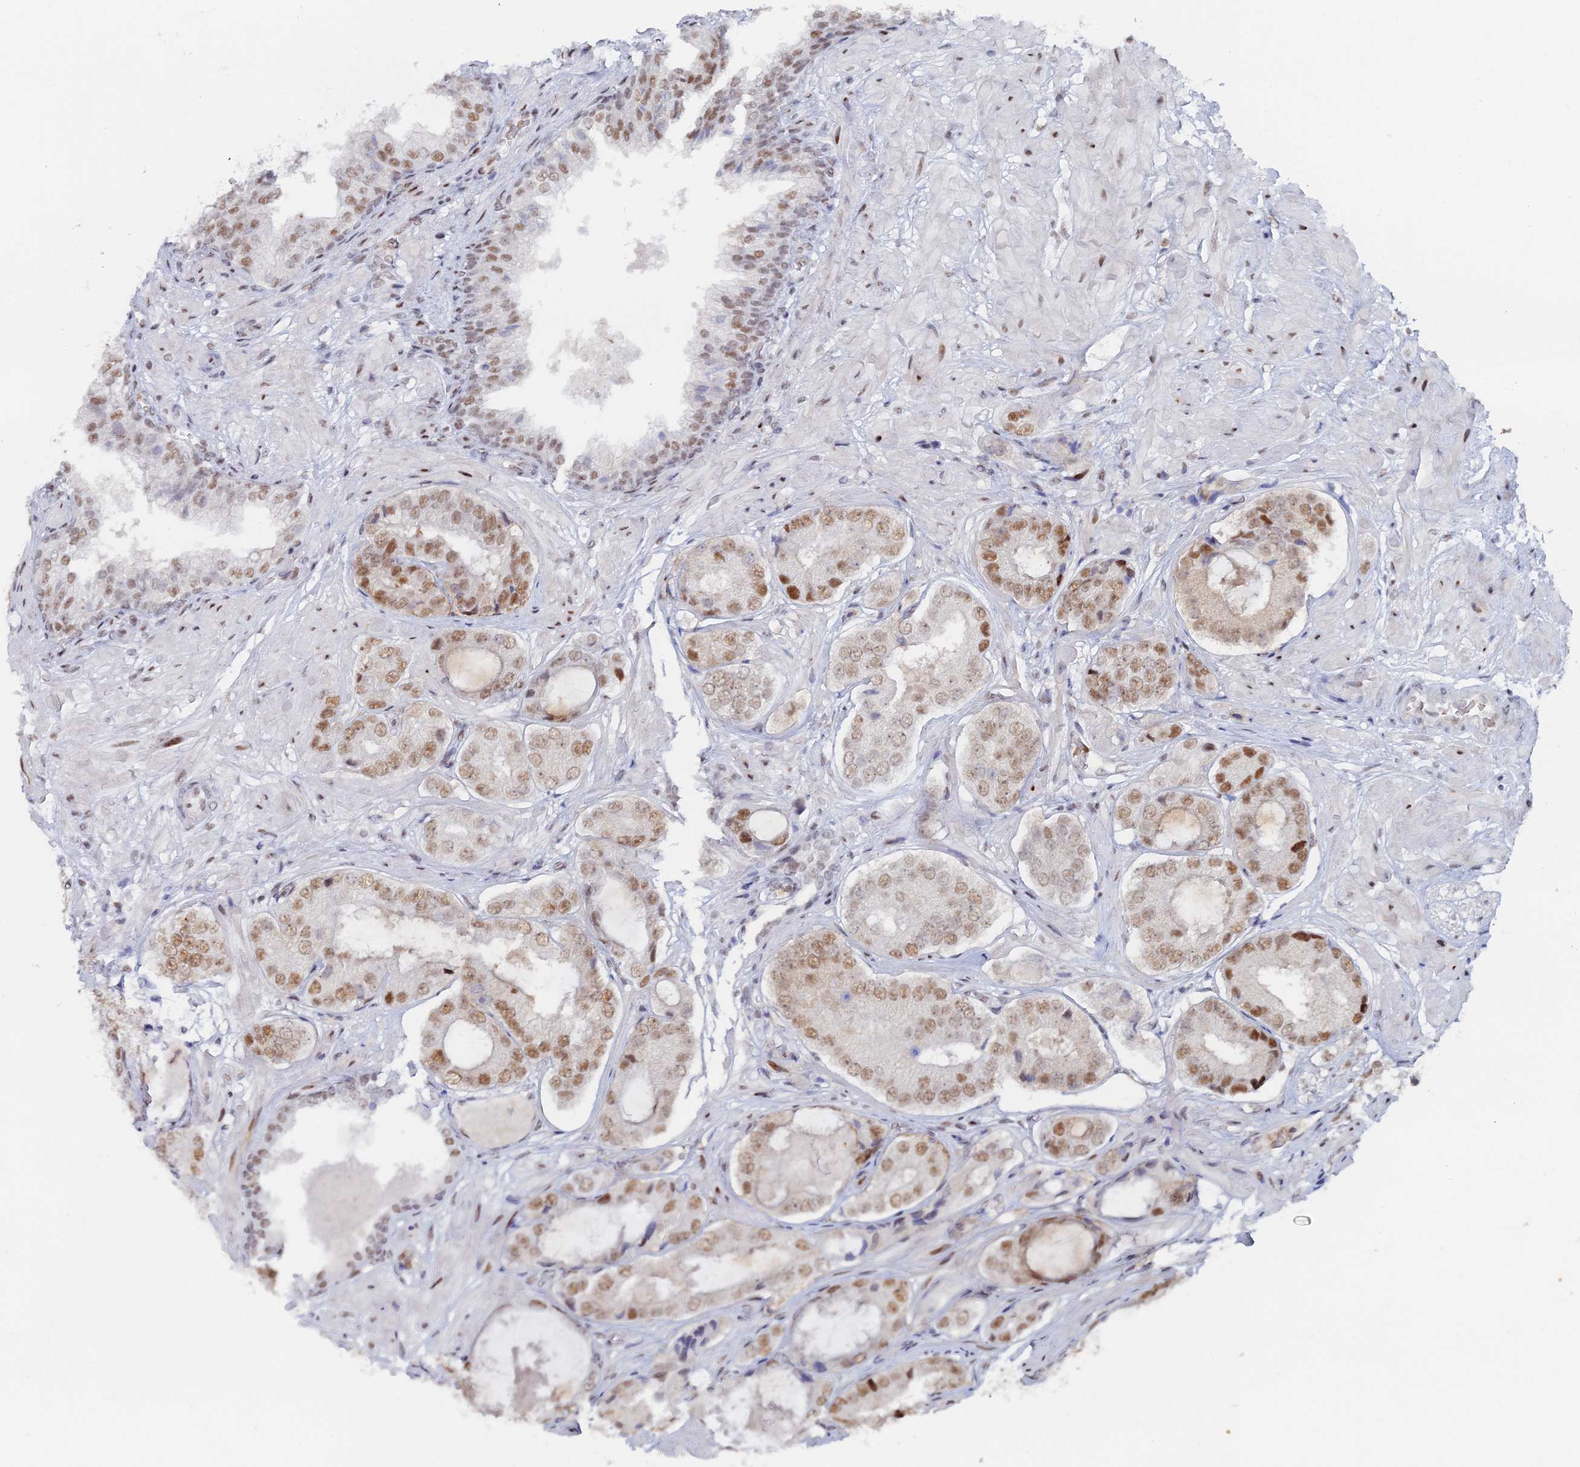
{"staining": {"intensity": "moderate", "quantity": ">75%", "location": "nuclear"}, "tissue": "prostate cancer", "cell_type": "Tumor cells", "image_type": "cancer", "snomed": [{"axis": "morphology", "description": "Adenocarcinoma, High grade"}, {"axis": "topography", "description": "Prostate"}], "caption": "This photomicrograph shows immunohistochemistry staining of human high-grade adenocarcinoma (prostate), with medium moderate nuclear expression in about >75% of tumor cells.", "gene": "GSC2", "patient": {"sex": "male", "age": 59}}